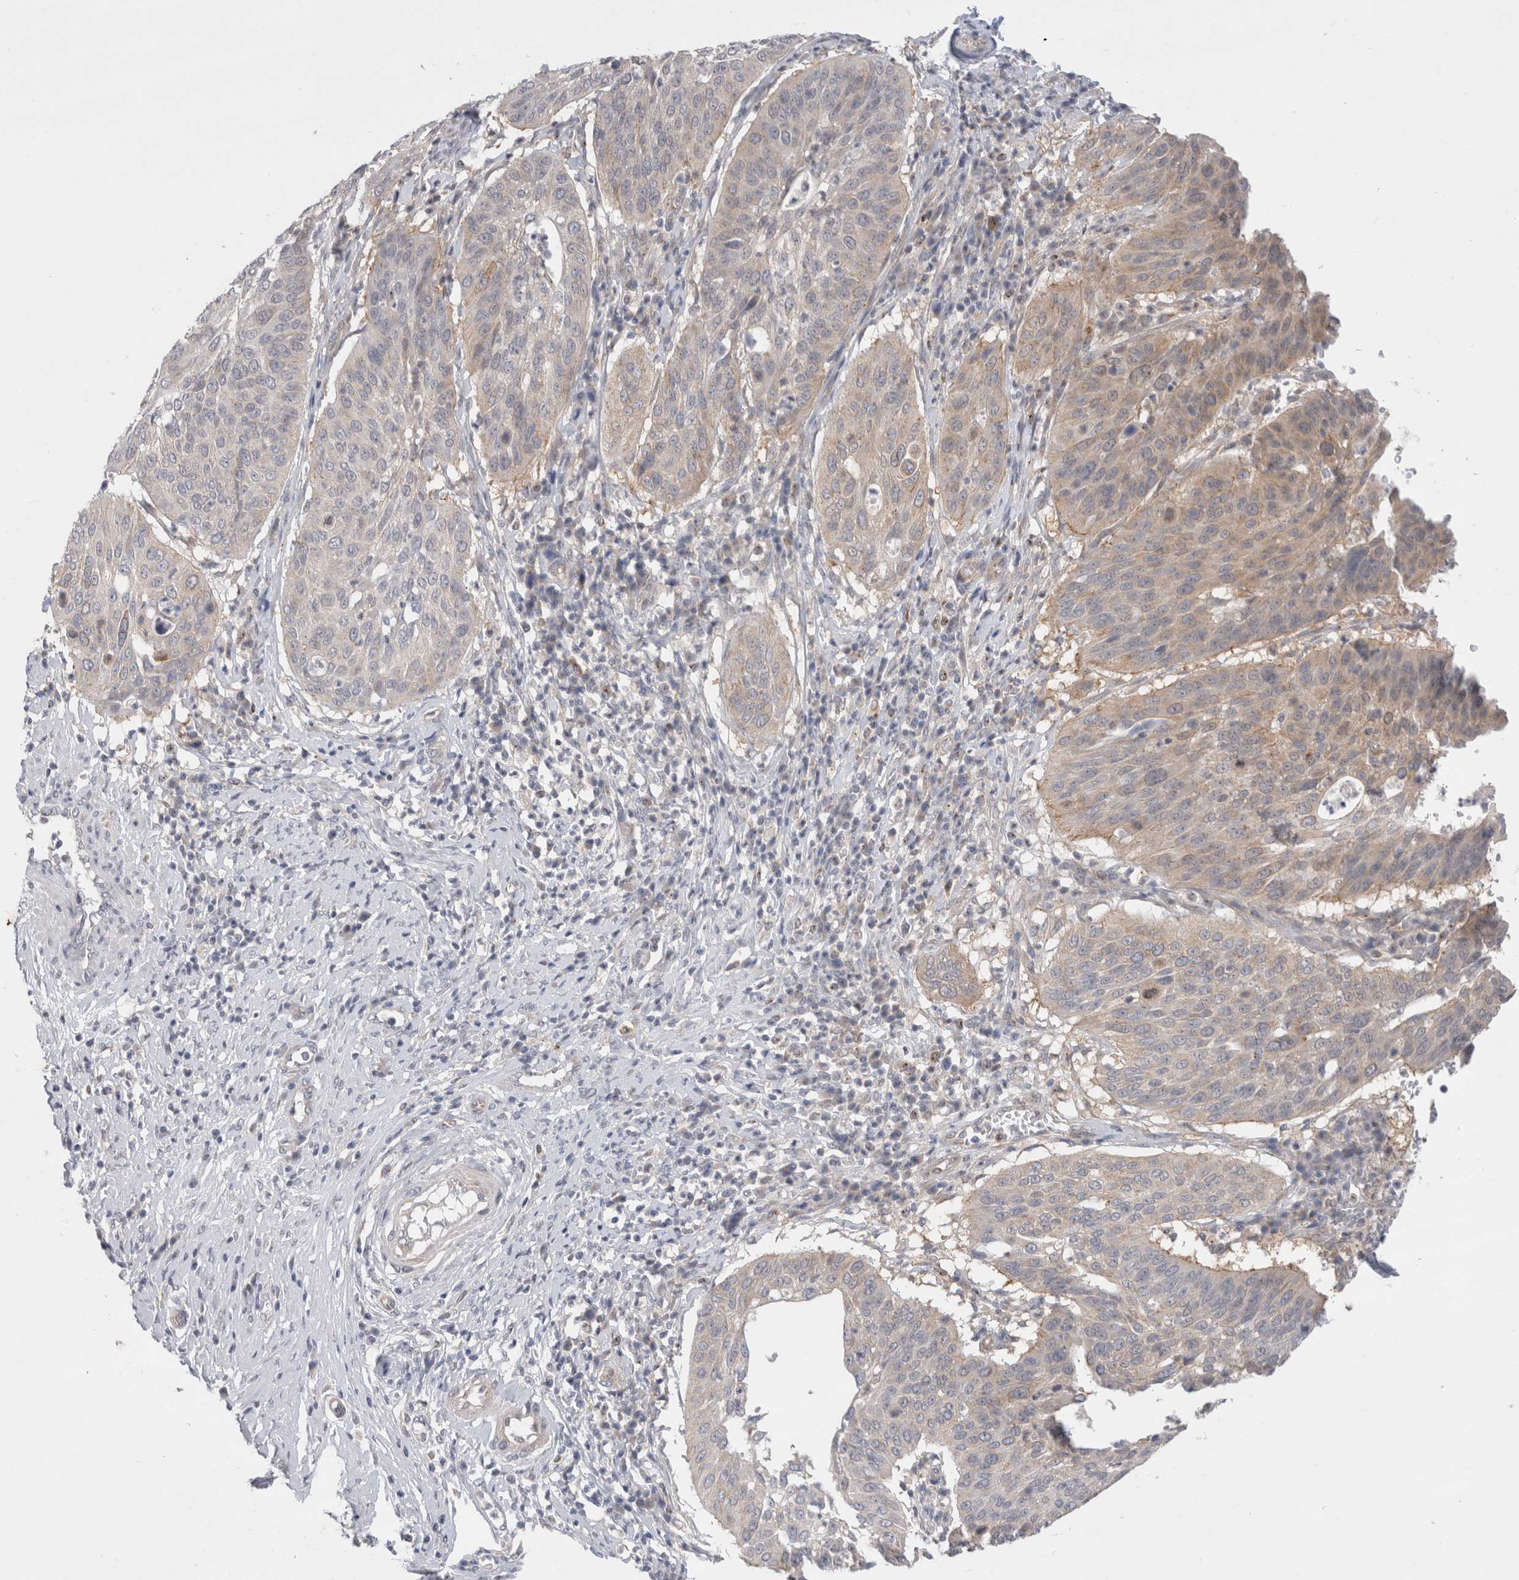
{"staining": {"intensity": "weak", "quantity": "<25%", "location": "cytoplasmic/membranous"}, "tissue": "cervical cancer", "cell_type": "Tumor cells", "image_type": "cancer", "snomed": [{"axis": "morphology", "description": "Normal tissue, NOS"}, {"axis": "morphology", "description": "Squamous cell carcinoma, NOS"}, {"axis": "topography", "description": "Cervix"}], "caption": "Immunohistochemical staining of cervical squamous cell carcinoma displays no significant expression in tumor cells. (Stains: DAB (3,3'-diaminobenzidine) immunohistochemistry with hematoxylin counter stain, Microscopy: brightfield microscopy at high magnification).", "gene": "BICD2", "patient": {"sex": "female", "age": 39}}